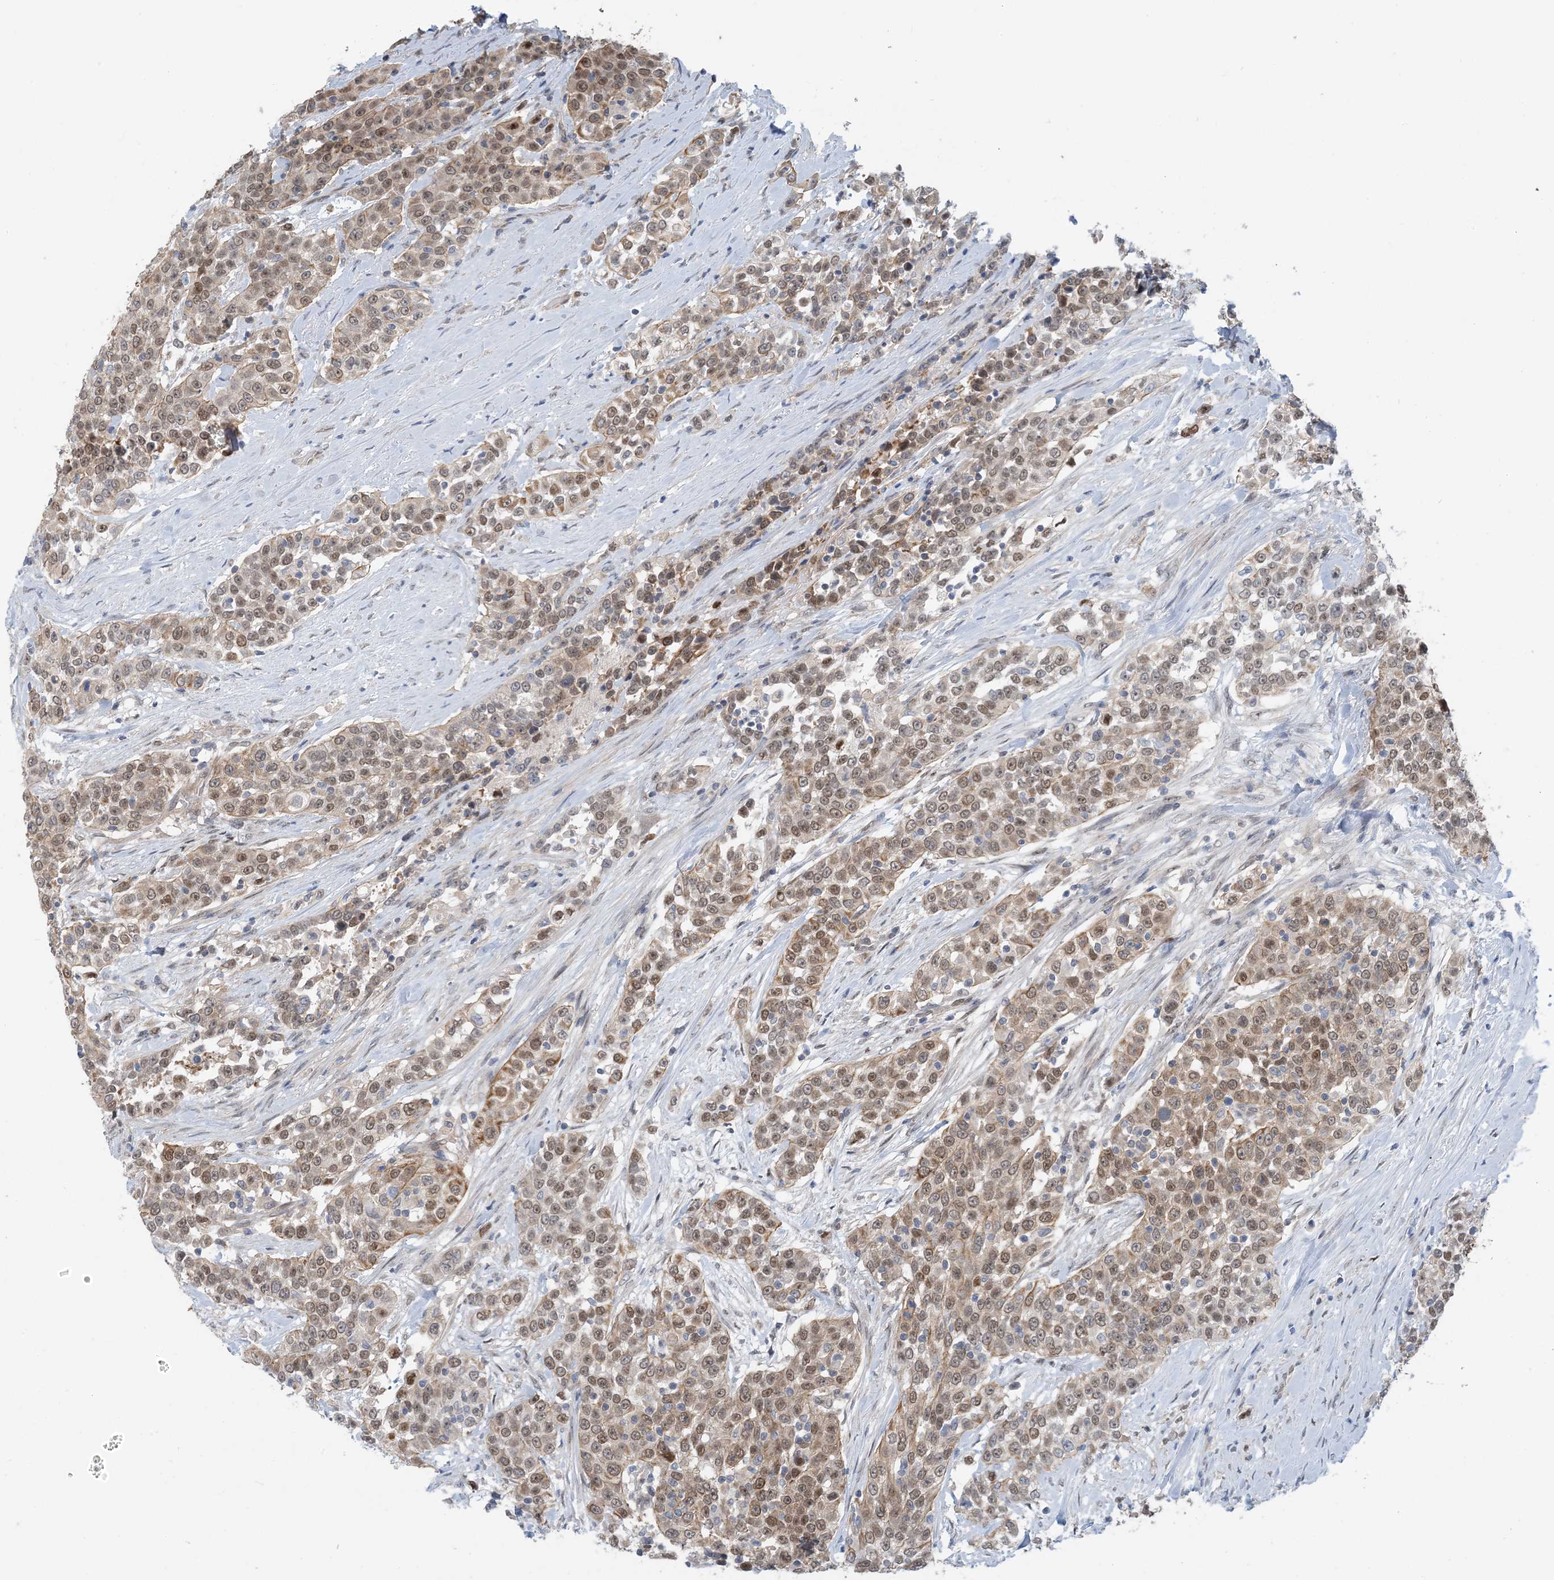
{"staining": {"intensity": "moderate", "quantity": ">75%", "location": "nuclear"}, "tissue": "urothelial cancer", "cell_type": "Tumor cells", "image_type": "cancer", "snomed": [{"axis": "morphology", "description": "Urothelial carcinoma, High grade"}, {"axis": "topography", "description": "Urinary bladder"}], "caption": "Urothelial carcinoma (high-grade) stained with a protein marker shows moderate staining in tumor cells.", "gene": "ZC3H12A", "patient": {"sex": "female", "age": 80}}